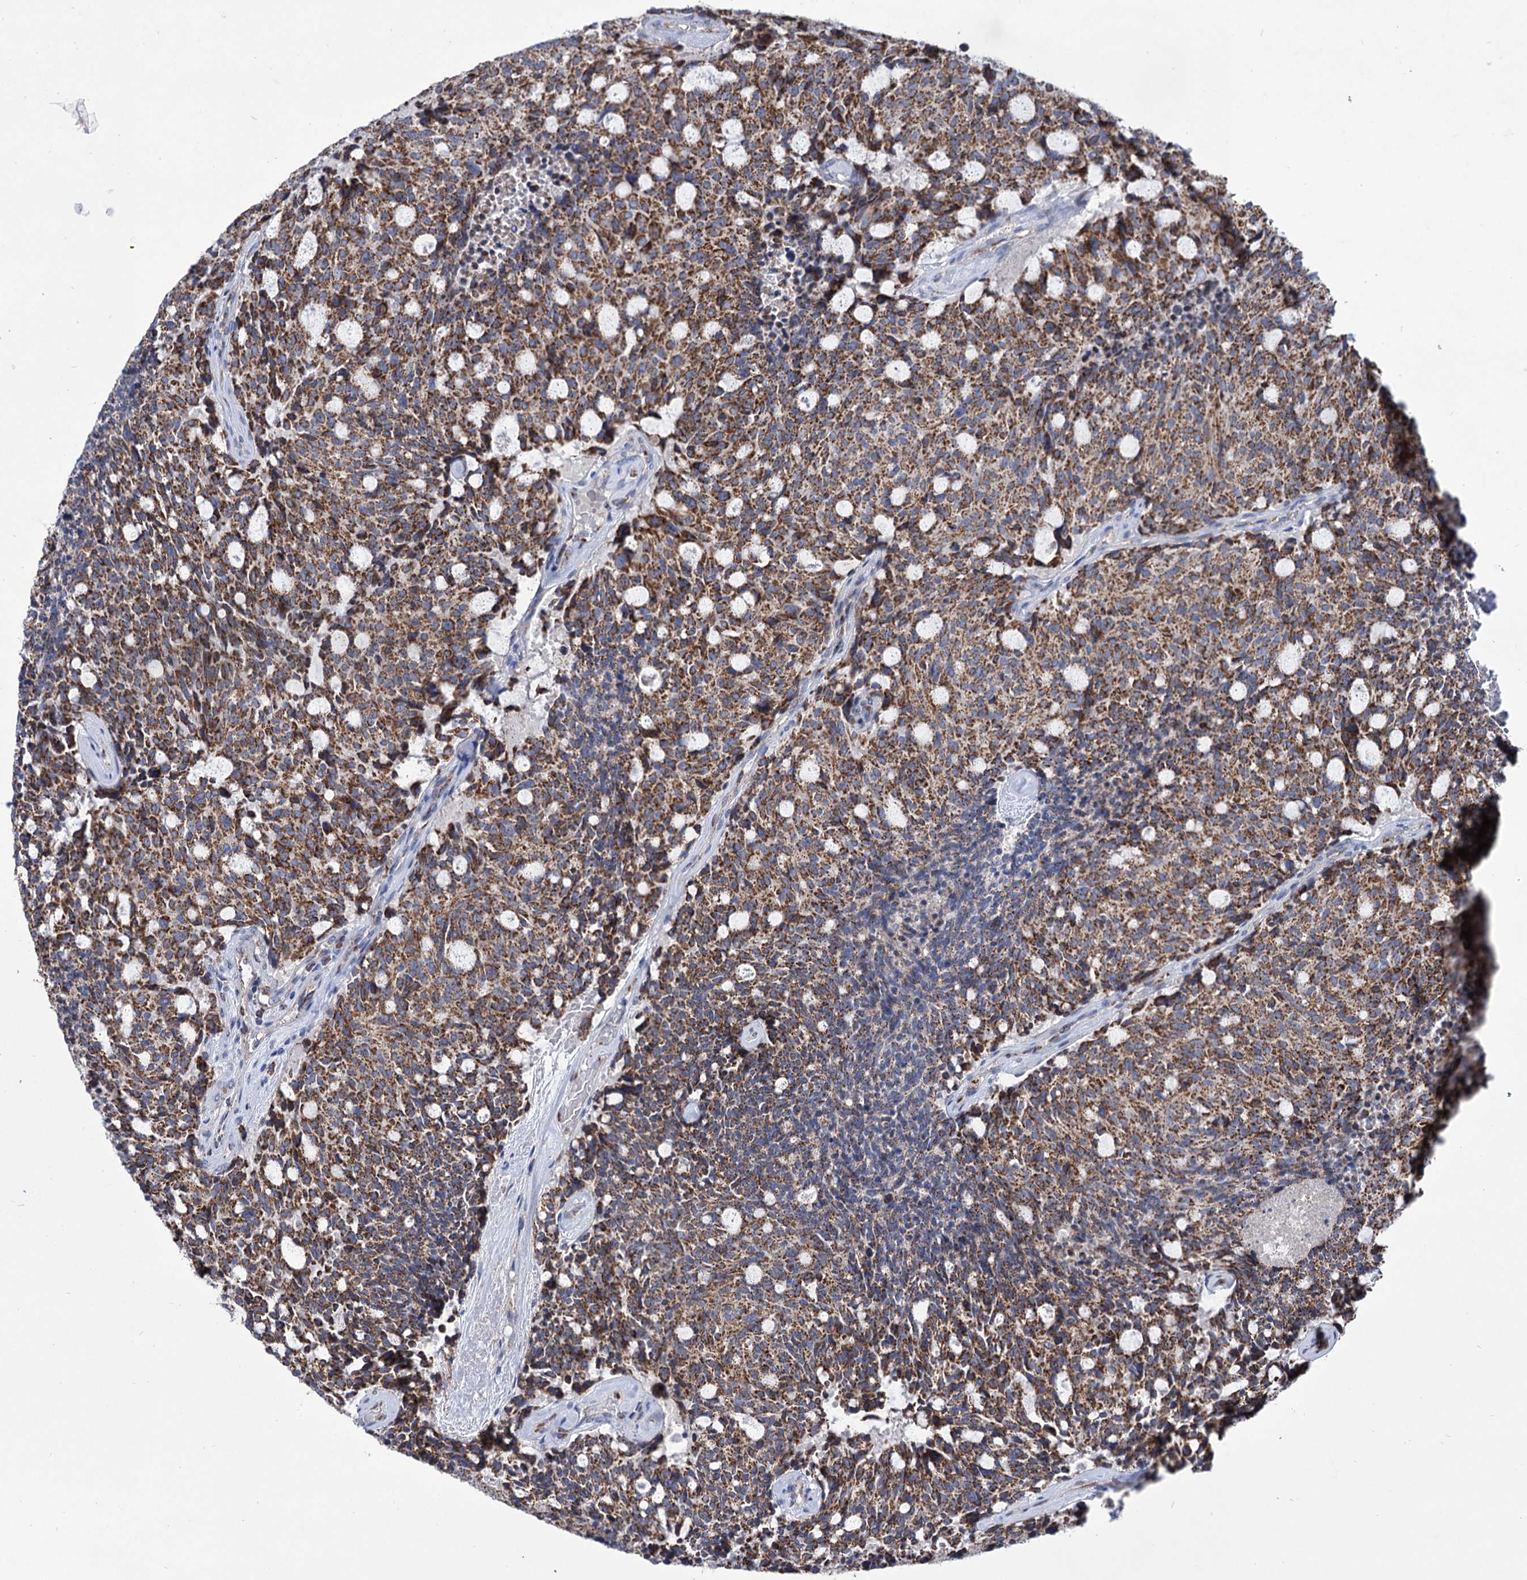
{"staining": {"intensity": "moderate", "quantity": ">75%", "location": "cytoplasmic/membranous"}, "tissue": "carcinoid", "cell_type": "Tumor cells", "image_type": "cancer", "snomed": [{"axis": "morphology", "description": "Carcinoid, malignant, NOS"}, {"axis": "topography", "description": "Pancreas"}], "caption": "IHC of carcinoid exhibits medium levels of moderate cytoplasmic/membranous expression in about >75% of tumor cells. (DAB = brown stain, brightfield microscopy at high magnification).", "gene": "ABHD10", "patient": {"sex": "female", "age": 54}}